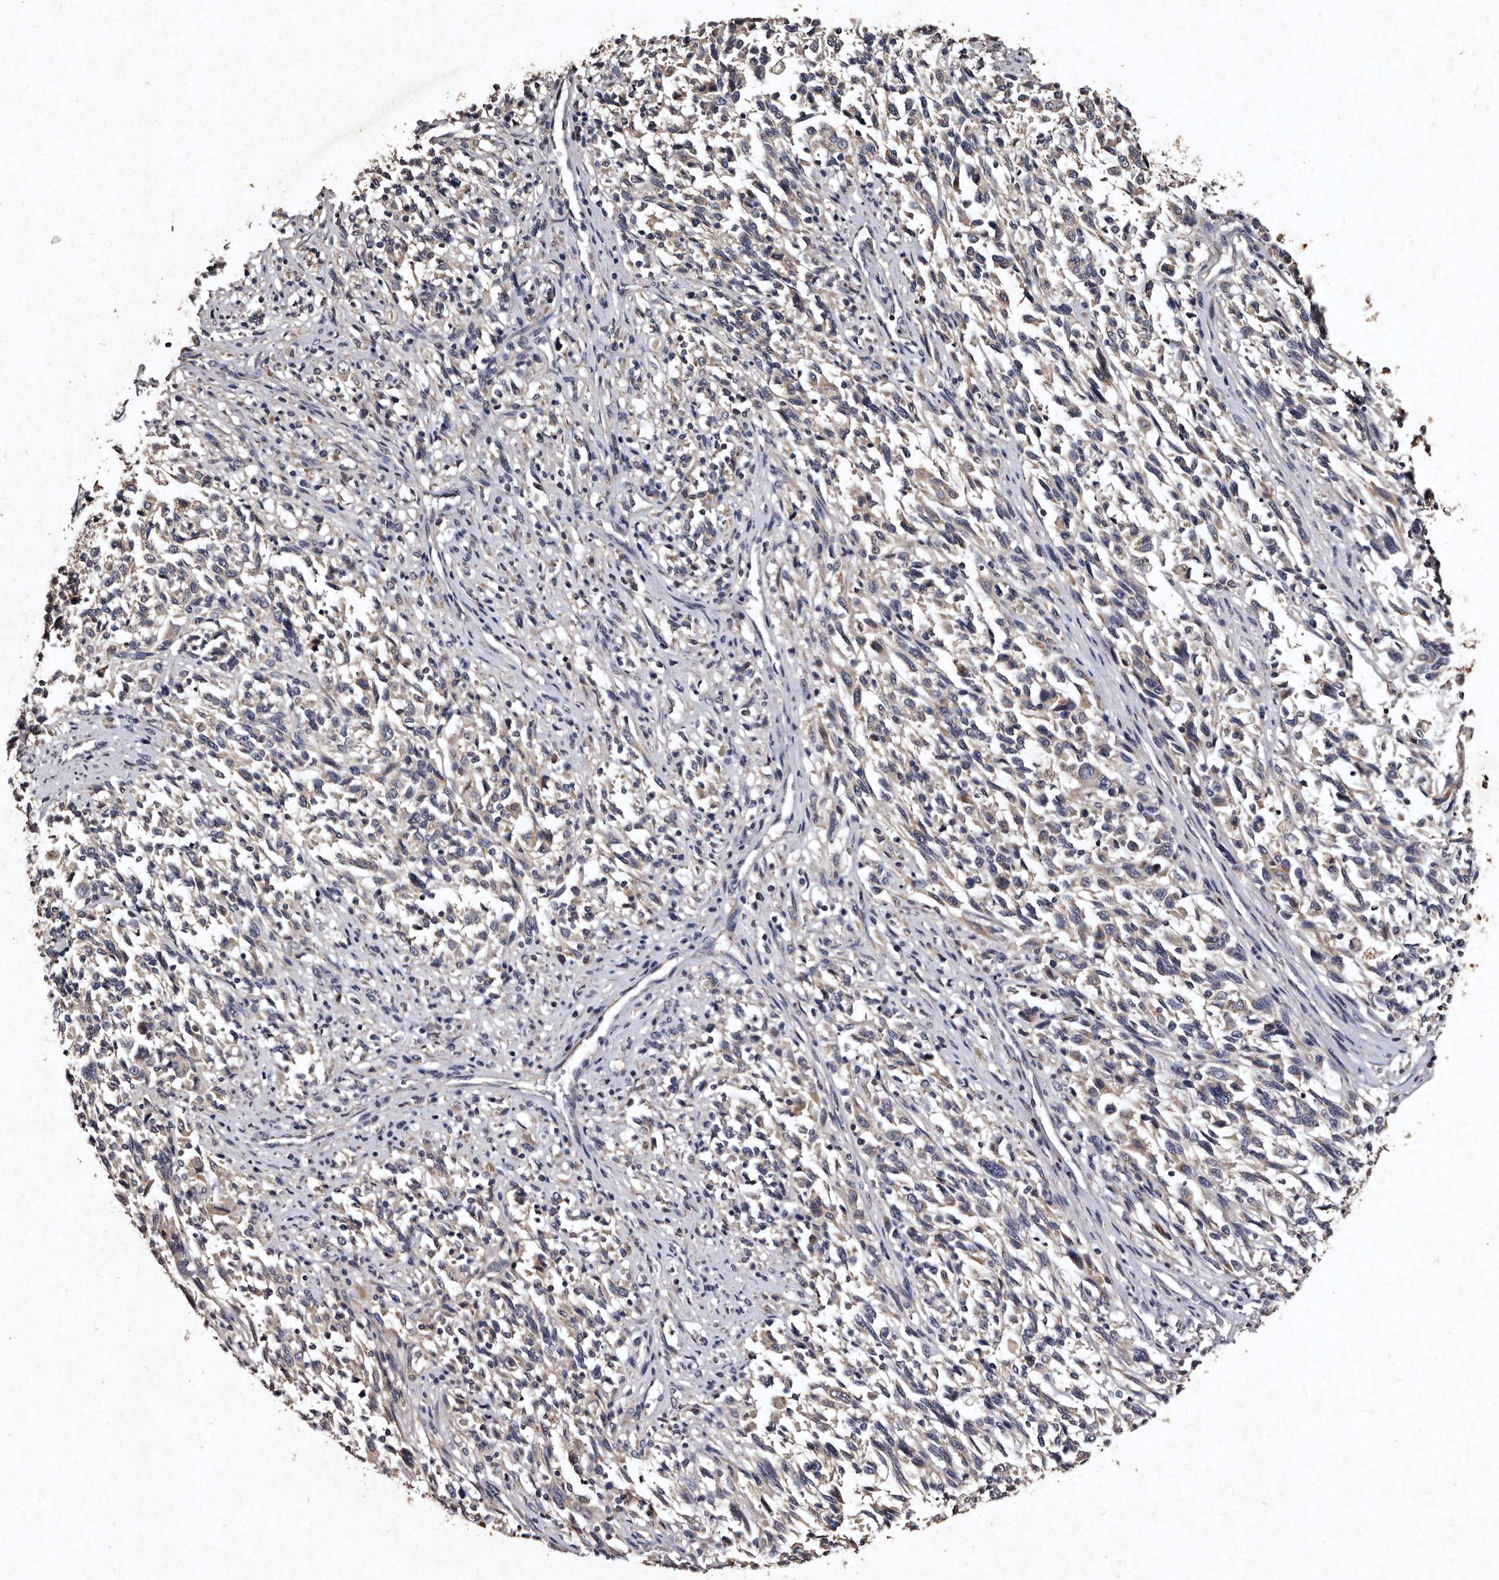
{"staining": {"intensity": "negative", "quantity": "none", "location": "none"}, "tissue": "melanoma", "cell_type": "Tumor cells", "image_type": "cancer", "snomed": [{"axis": "morphology", "description": "Malignant melanoma, Metastatic site"}, {"axis": "topography", "description": "Lymph node"}], "caption": "Immunohistochemistry (IHC) image of neoplastic tissue: human malignant melanoma (metastatic site) stained with DAB displays no significant protein staining in tumor cells.", "gene": "TFB1M", "patient": {"sex": "male", "age": 61}}